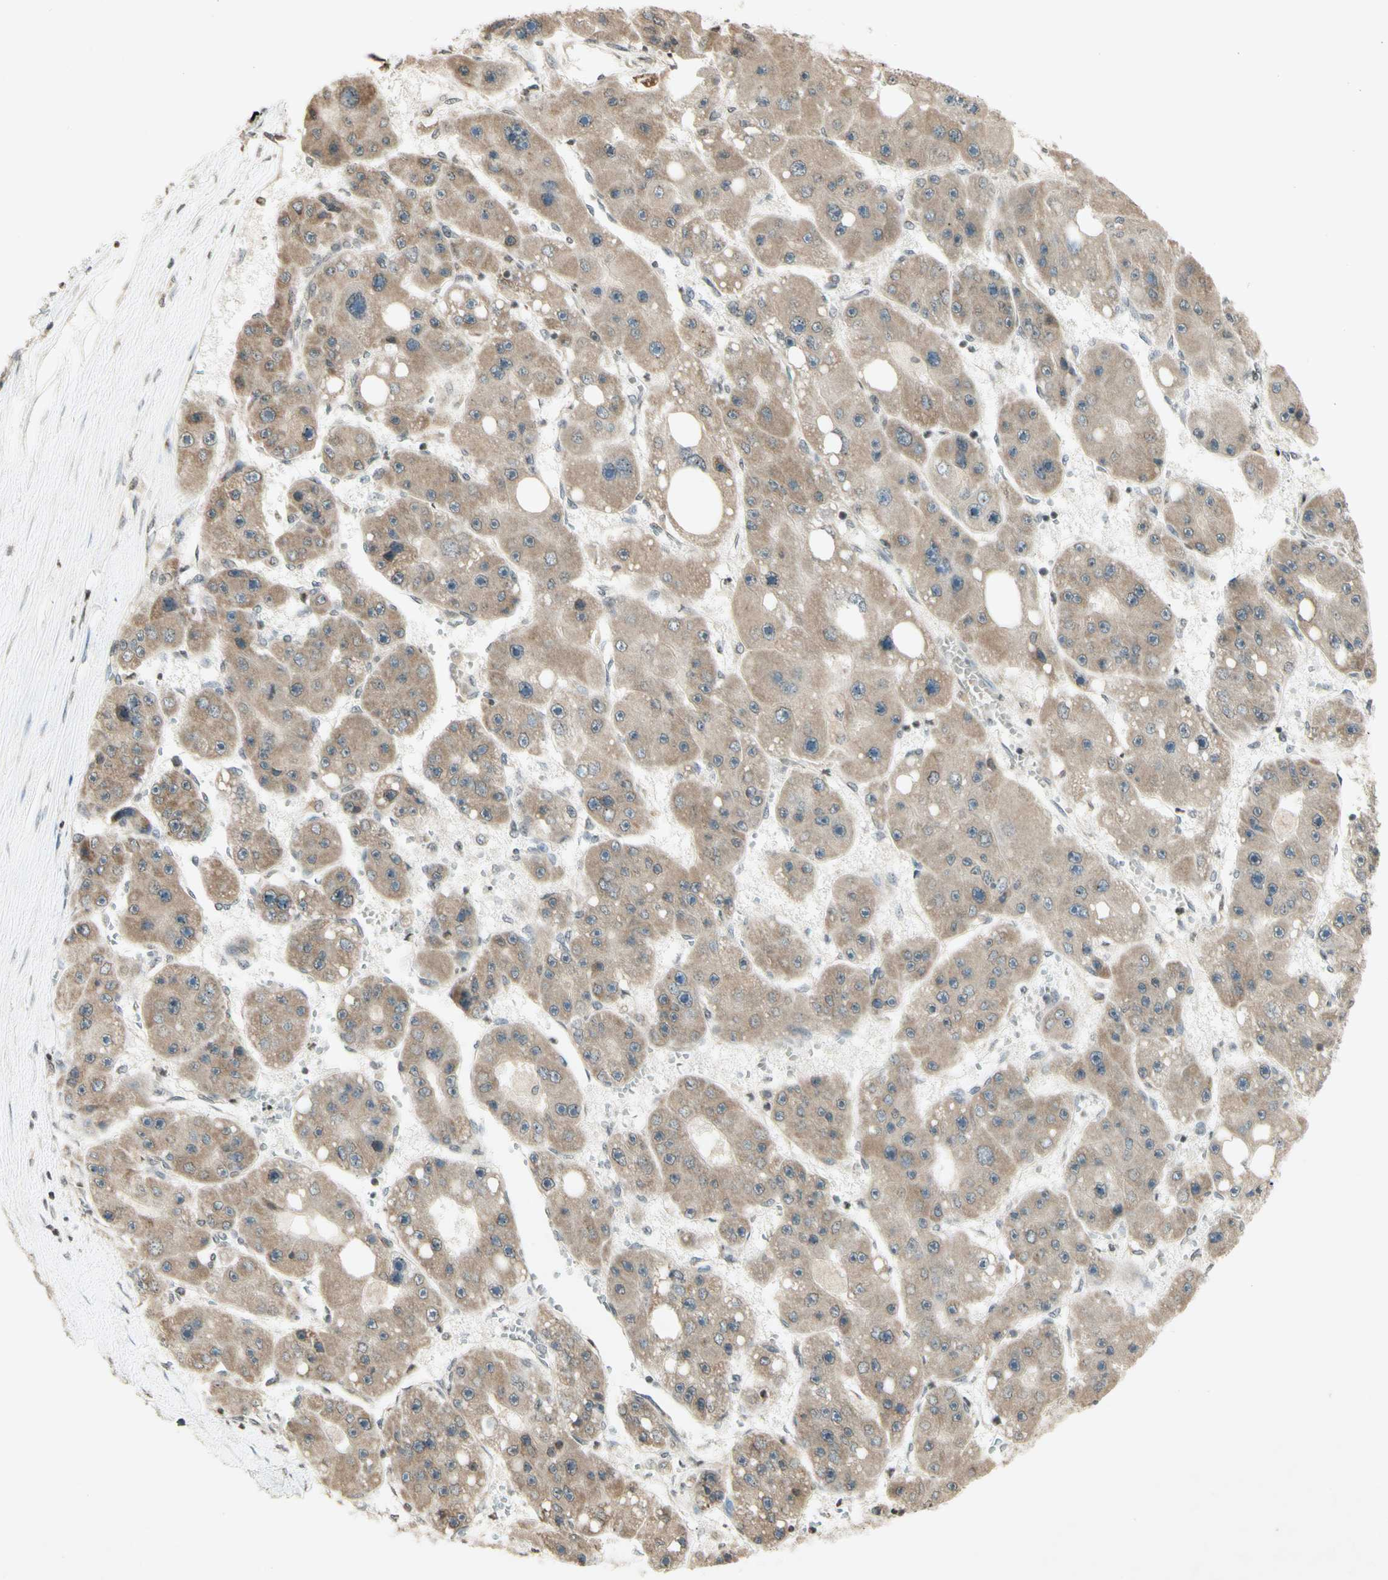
{"staining": {"intensity": "weak", "quantity": ">75%", "location": "cytoplasmic/membranous"}, "tissue": "liver cancer", "cell_type": "Tumor cells", "image_type": "cancer", "snomed": [{"axis": "morphology", "description": "Carcinoma, Hepatocellular, NOS"}, {"axis": "topography", "description": "Liver"}], "caption": "Weak cytoplasmic/membranous staining for a protein is present in approximately >75% of tumor cells of hepatocellular carcinoma (liver) using immunohistochemistry.", "gene": "CCNI", "patient": {"sex": "female", "age": 61}}